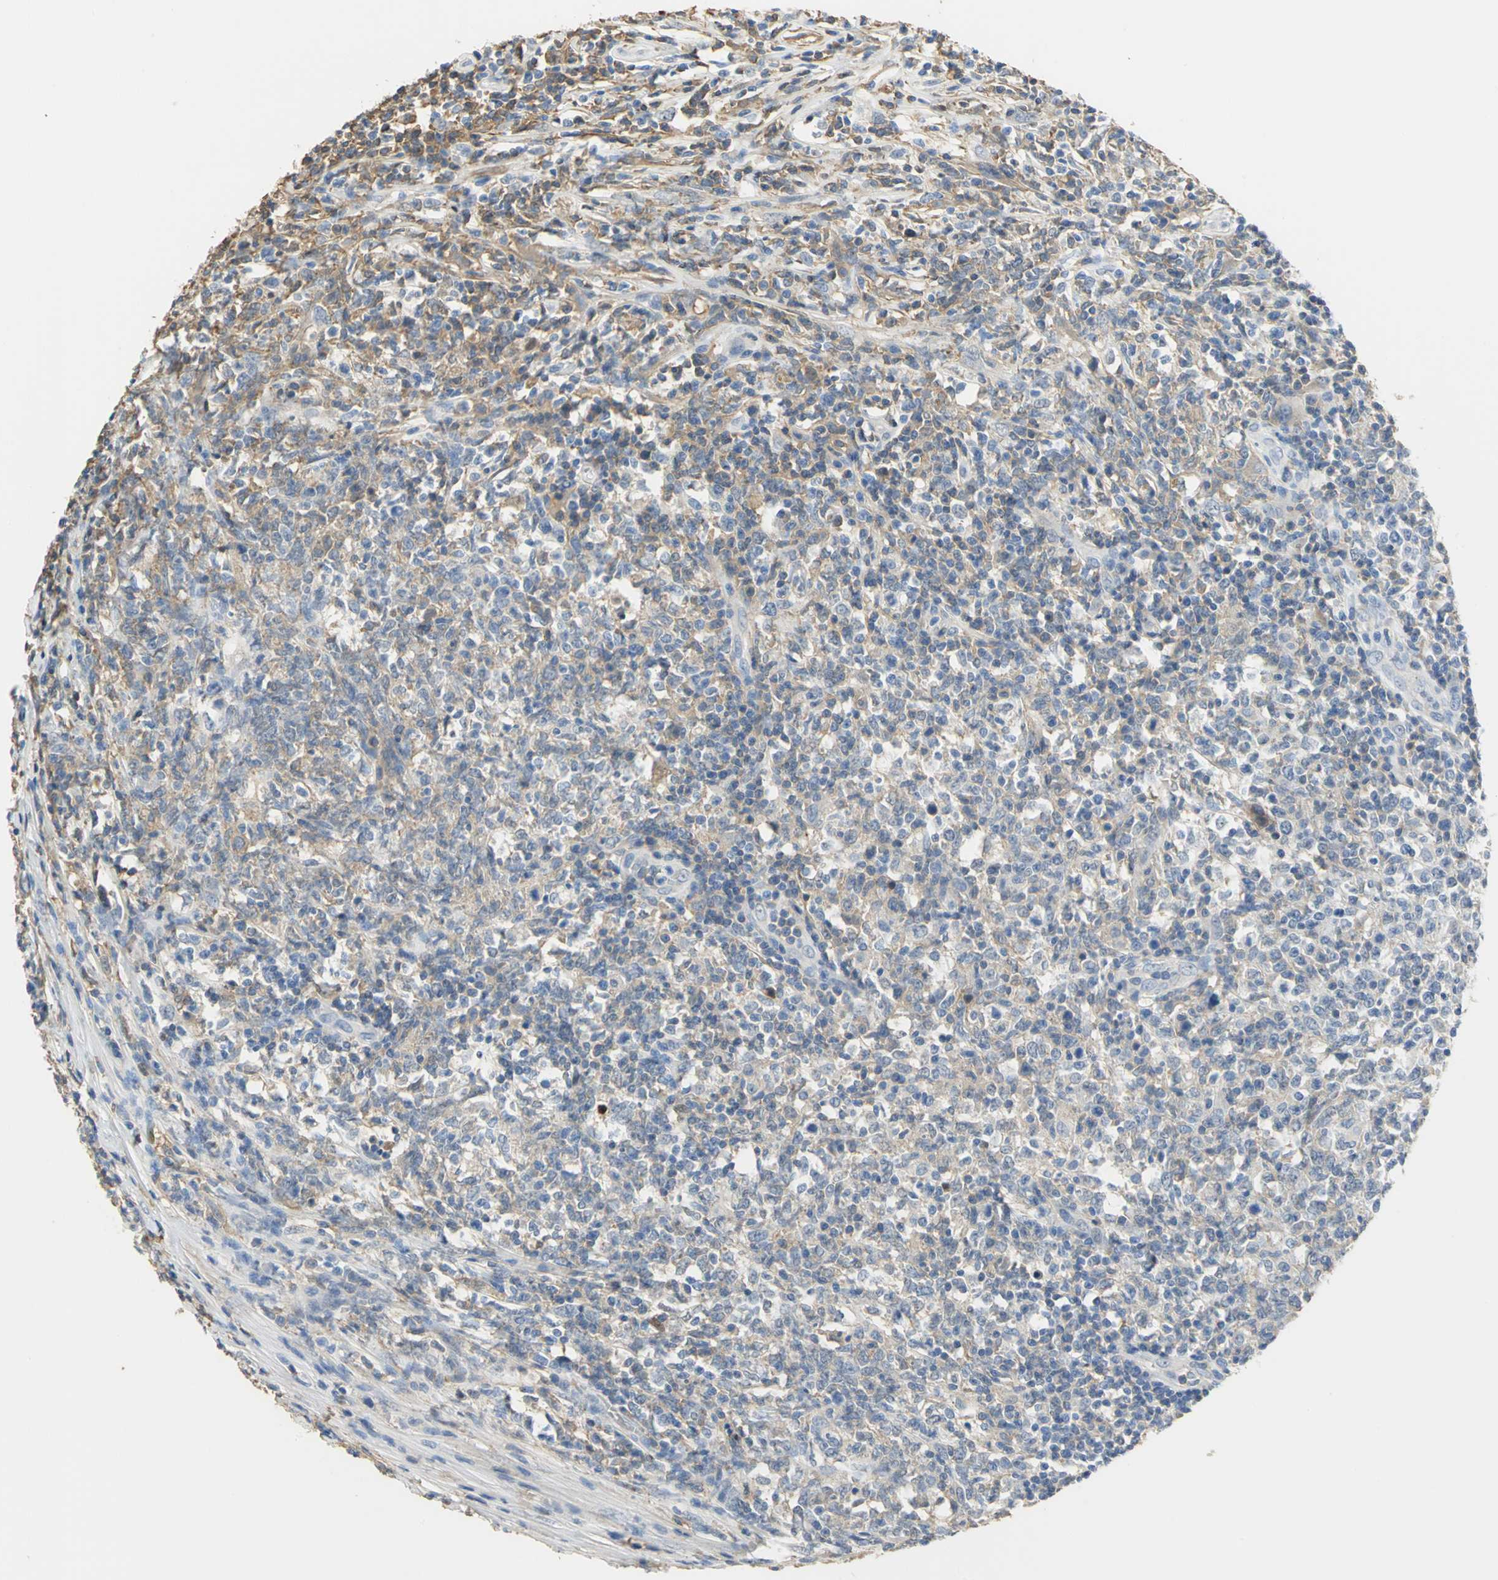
{"staining": {"intensity": "moderate", "quantity": ">75%", "location": "cytoplasmic/membranous"}, "tissue": "lymphoma", "cell_type": "Tumor cells", "image_type": "cancer", "snomed": [{"axis": "morphology", "description": "Malignant lymphoma, non-Hodgkin's type, High grade"}, {"axis": "topography", "description": "Lymph node"}], "caption": "High-grade malignant lymphoma, non-Hodgkin's type stained with a protein marker displays moderate staining in tumor cells.", "gene": "GYG2", "patient": {"sex": "female", "age": 84}}